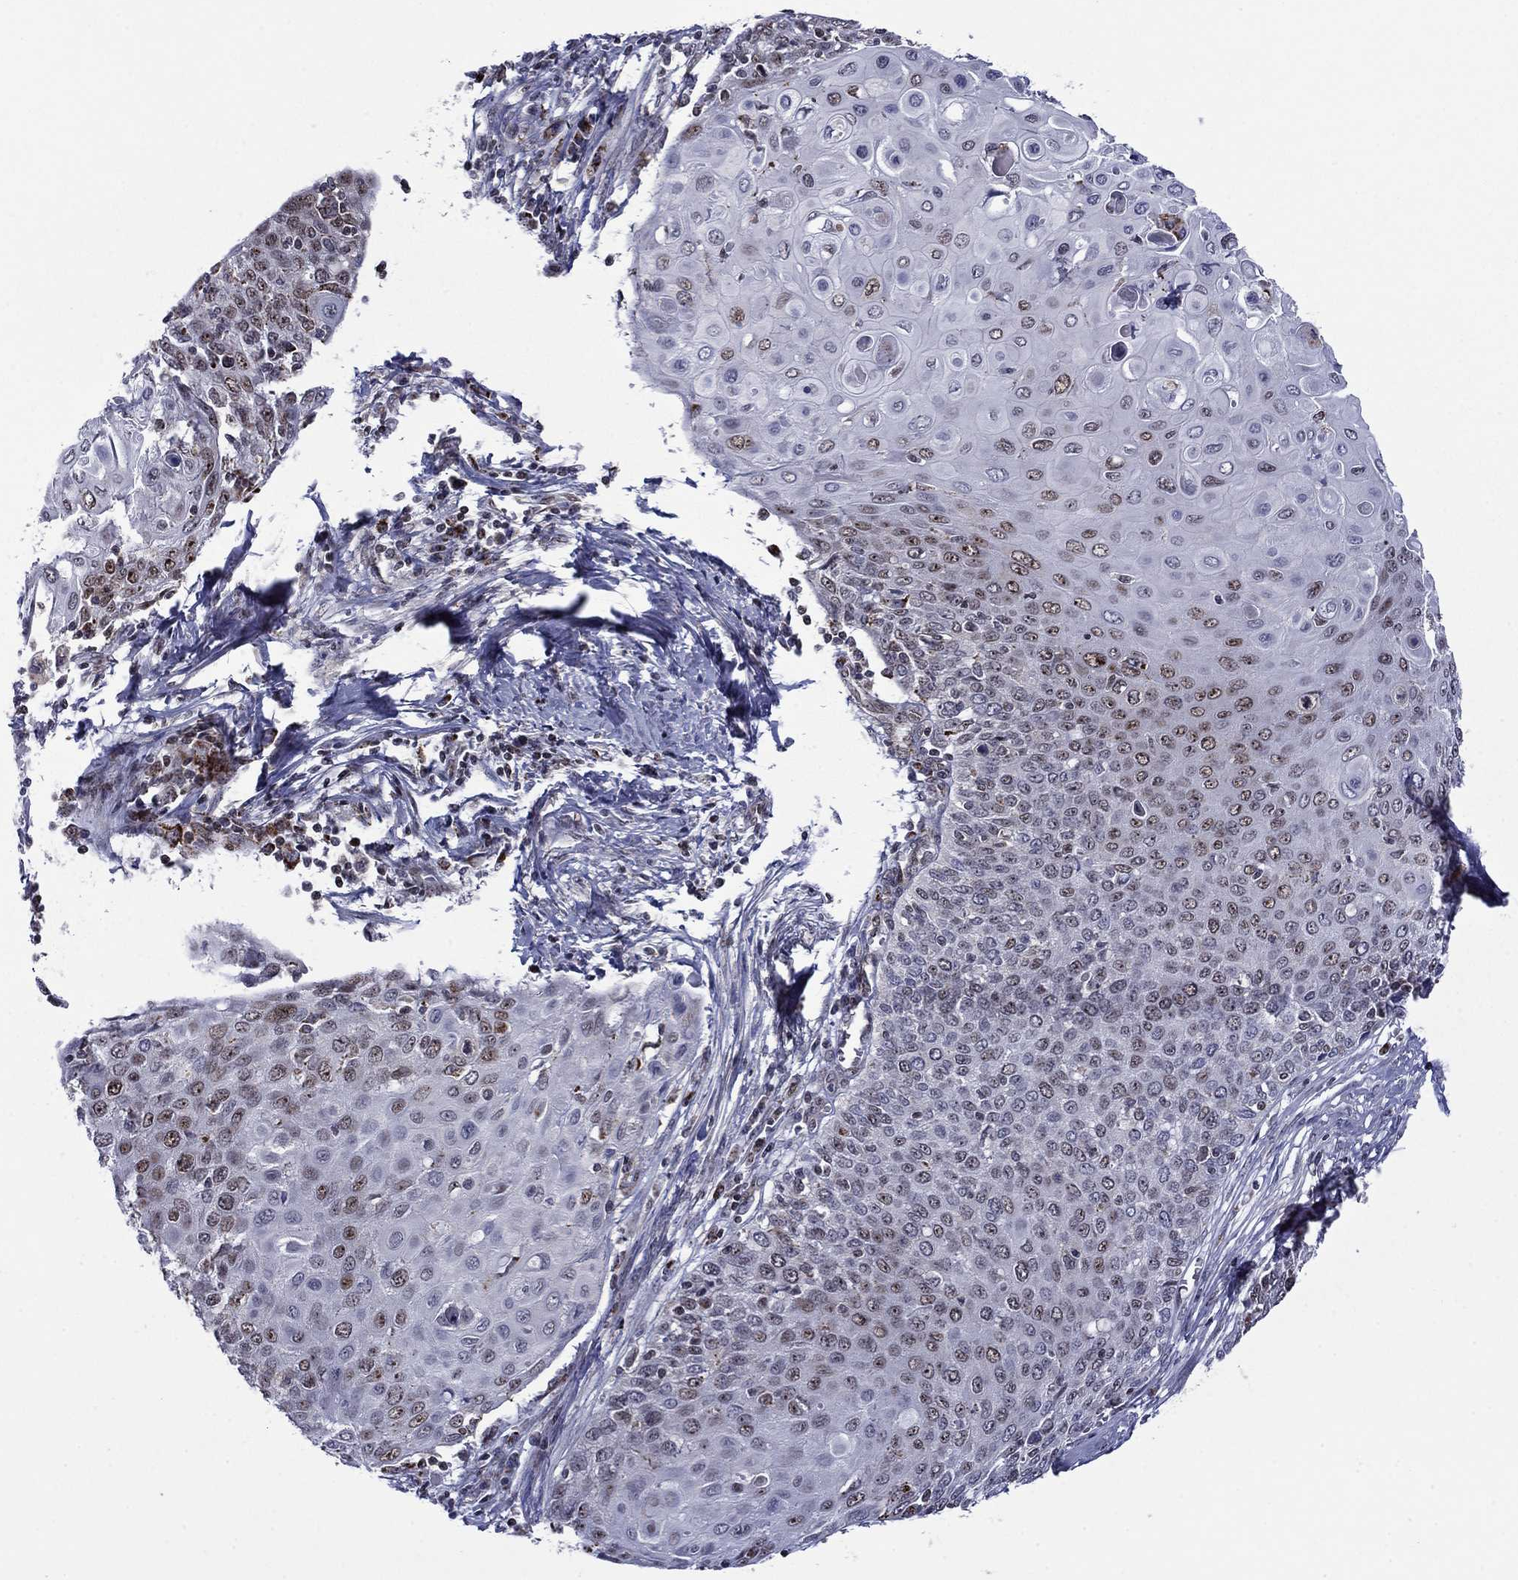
{"staining": {"intensity": "moderate", "quantity": "<25%", "location": "nuclear"}, "tissue": "cervical cancer", "cell_type": "Tumor cells", "image_type": "cancer", "snomed": [{"axis": "morphology", "description": "Squamous cell carcinoma, NOS"}, {"axis": "topography", "description": "Cervix"}], "caption": "Cervical squamous cell carcinoma stained for a protein (brown) displays moderate nuclear positive expression in approximately <25% of tumor cells.", "gene": "SURF2", "patient": {"sex": "female", "age": 39}}